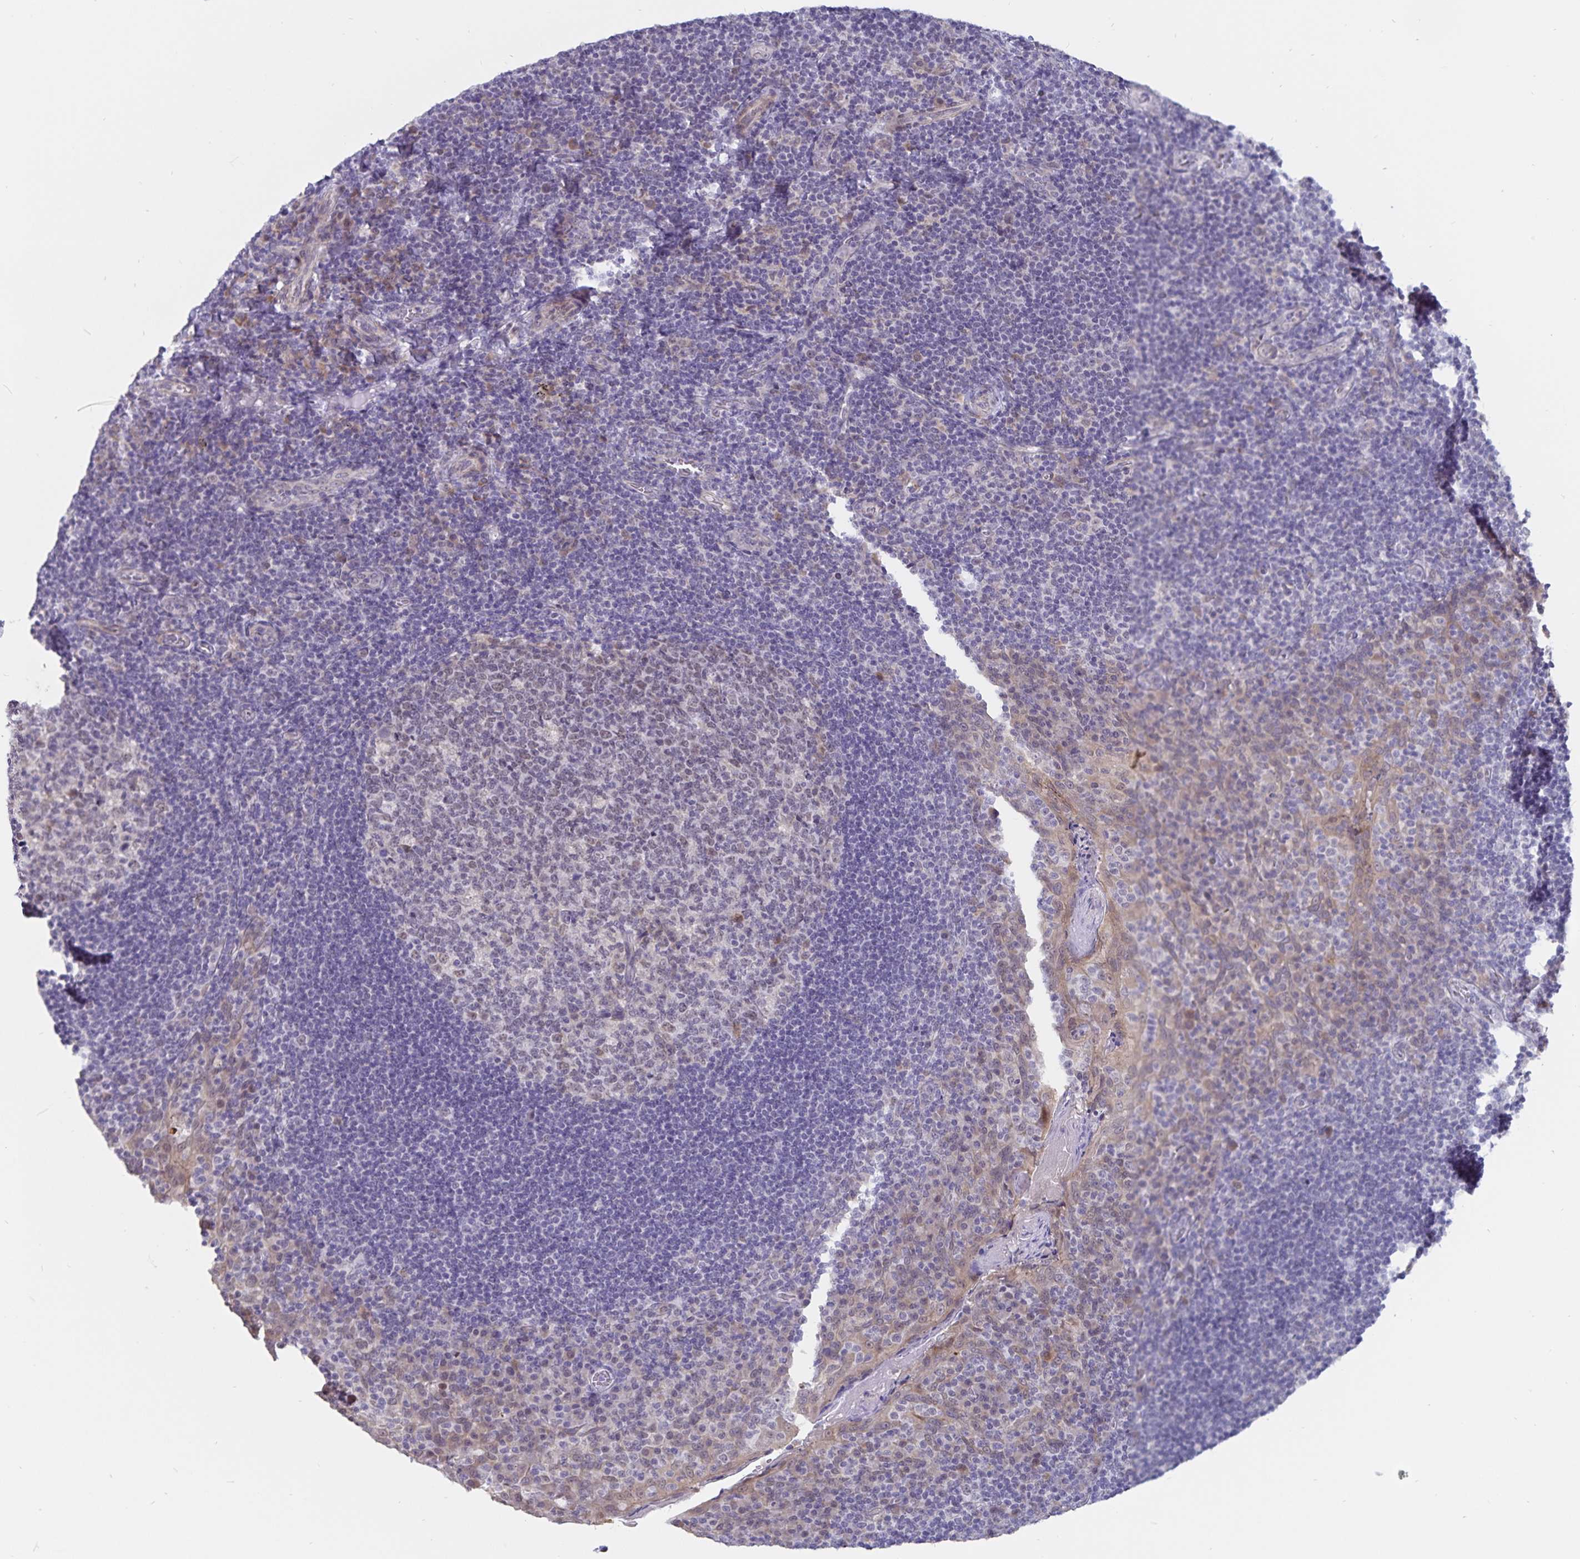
{"staining": {"intensity": "negative", "quantity": "none", "location": "none"}, "tissue": "tonsil", "cell_type": "Germinal center cells", "image_type": "normal", "snomed": [{"axis": "morphology", "description": "Normal tissue, NOS"}, {"axis": "topography", "description": "Tonsil"}], "caption": "DAB (3,3'-diaminobenzidine) immunohistochemical staining of normal tonsil displays no significant positivity in germinal center cells. The staining was performed using DAB to visualize the protein expression in brown, while the nuclei were stained in blue with hematoxylin (Magnification: 20x).", "gene": "ATP2A2", "patient": {"sex": "male", "age": 17}}